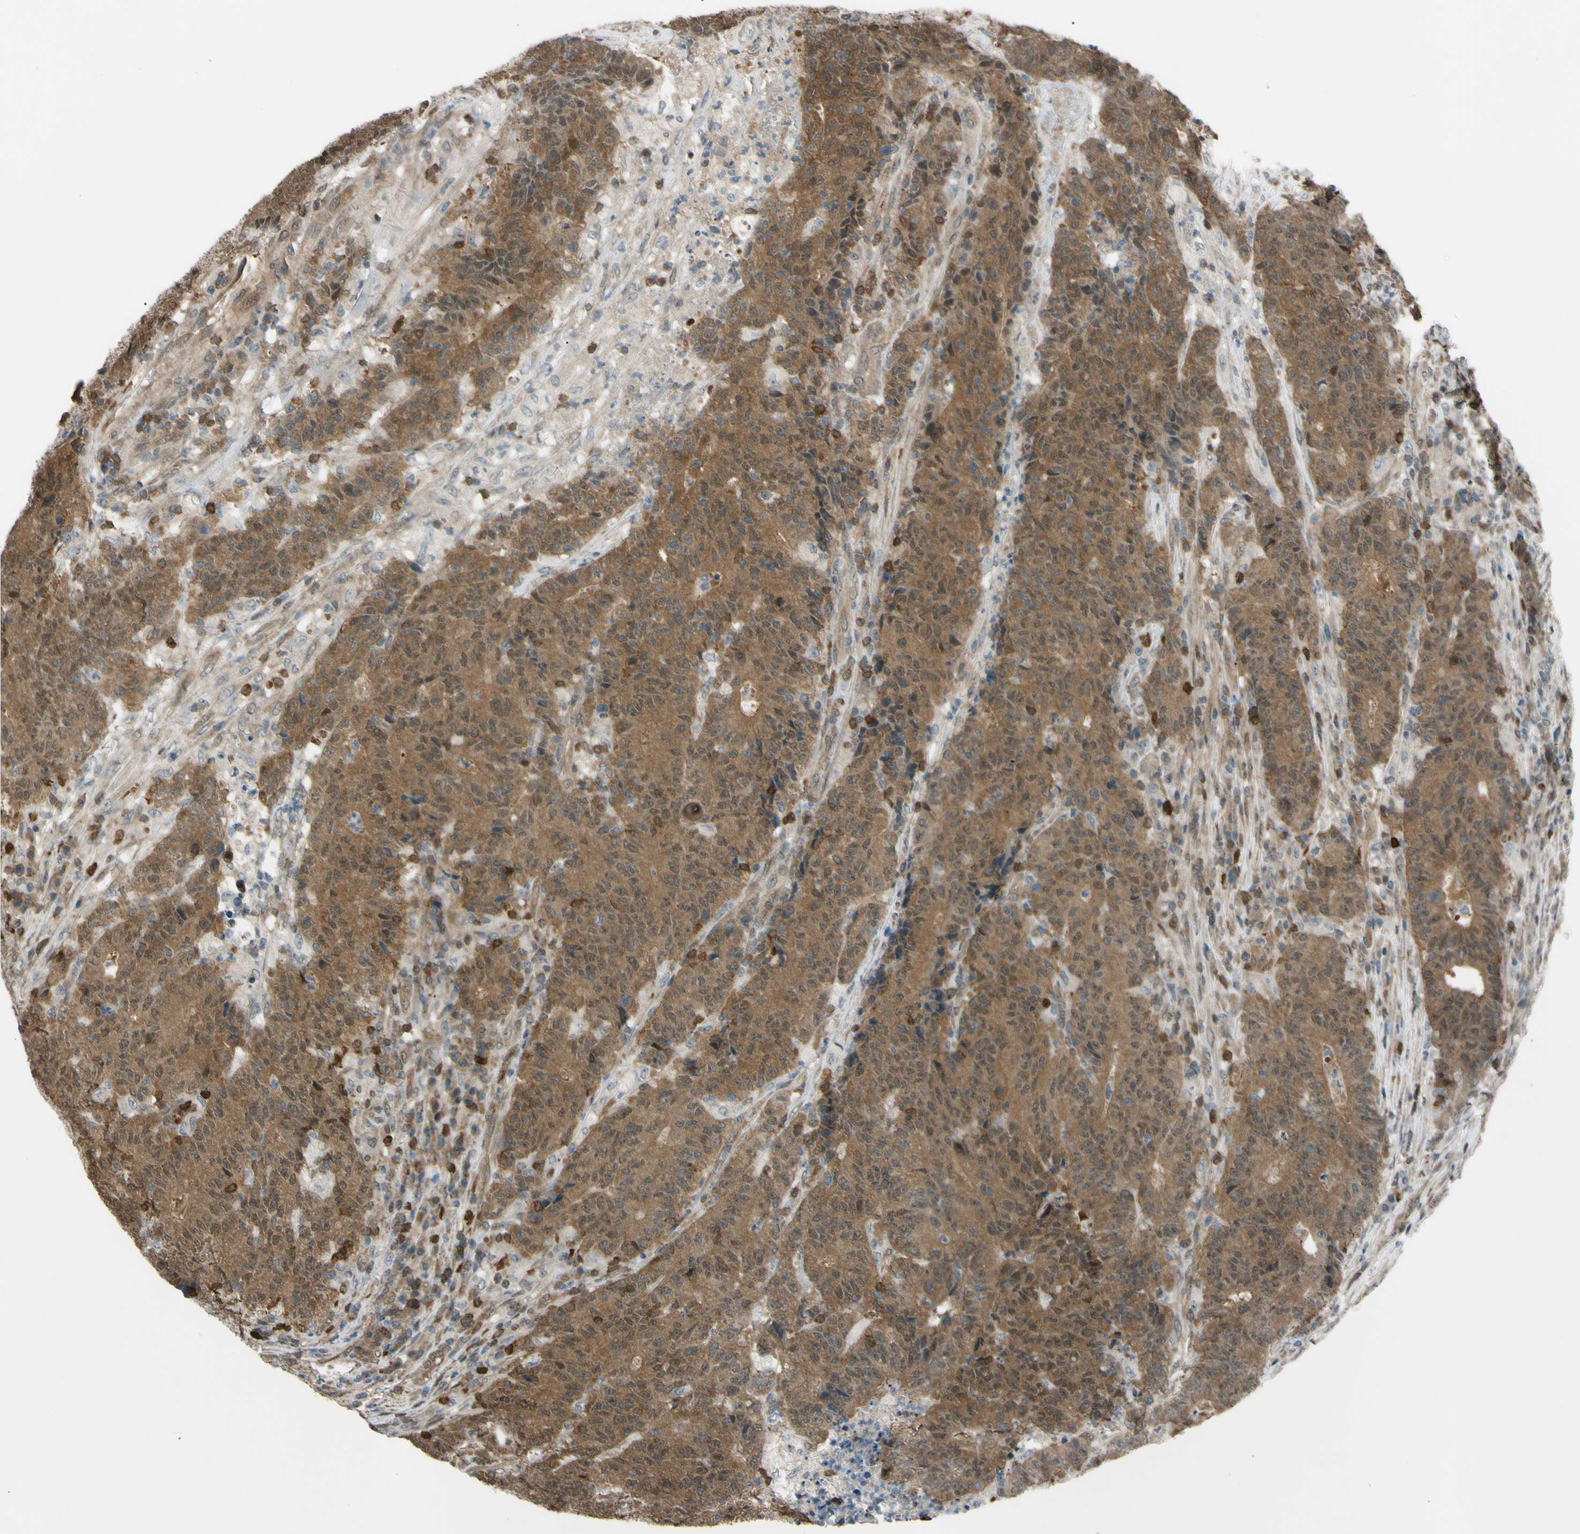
{"staining": {"intensity": "moderate", "quantity": ">75%", "location": "cytoplasmic/membranous"}, "tissue": "colorectal cancer", "cell_type": "Tumor cells", "image_type": "cancer", "snomed": [{"axis": "morphology", "description": "Normal tissue, NOS"}, {"axis": "morphology", "description": "Adenocarcinoma, NOS"}, {"axis": "topography", "description": "Colon"}], "caption": "Immunohistochemistry (IHC) staining of colorectal cancer, which exhibits medium levels of moderate cytoplasmic/membranous positivity in approximately >75% of tumor cells indicating moderate cytoplasmic/membranous protein expression. The staining was performed using DAB (brown) for protein detection and nuclei were counterstained in hematoxylin (blue).", "gene": "YWHAQ", "patient": {"sex": "female", "age": 75}}